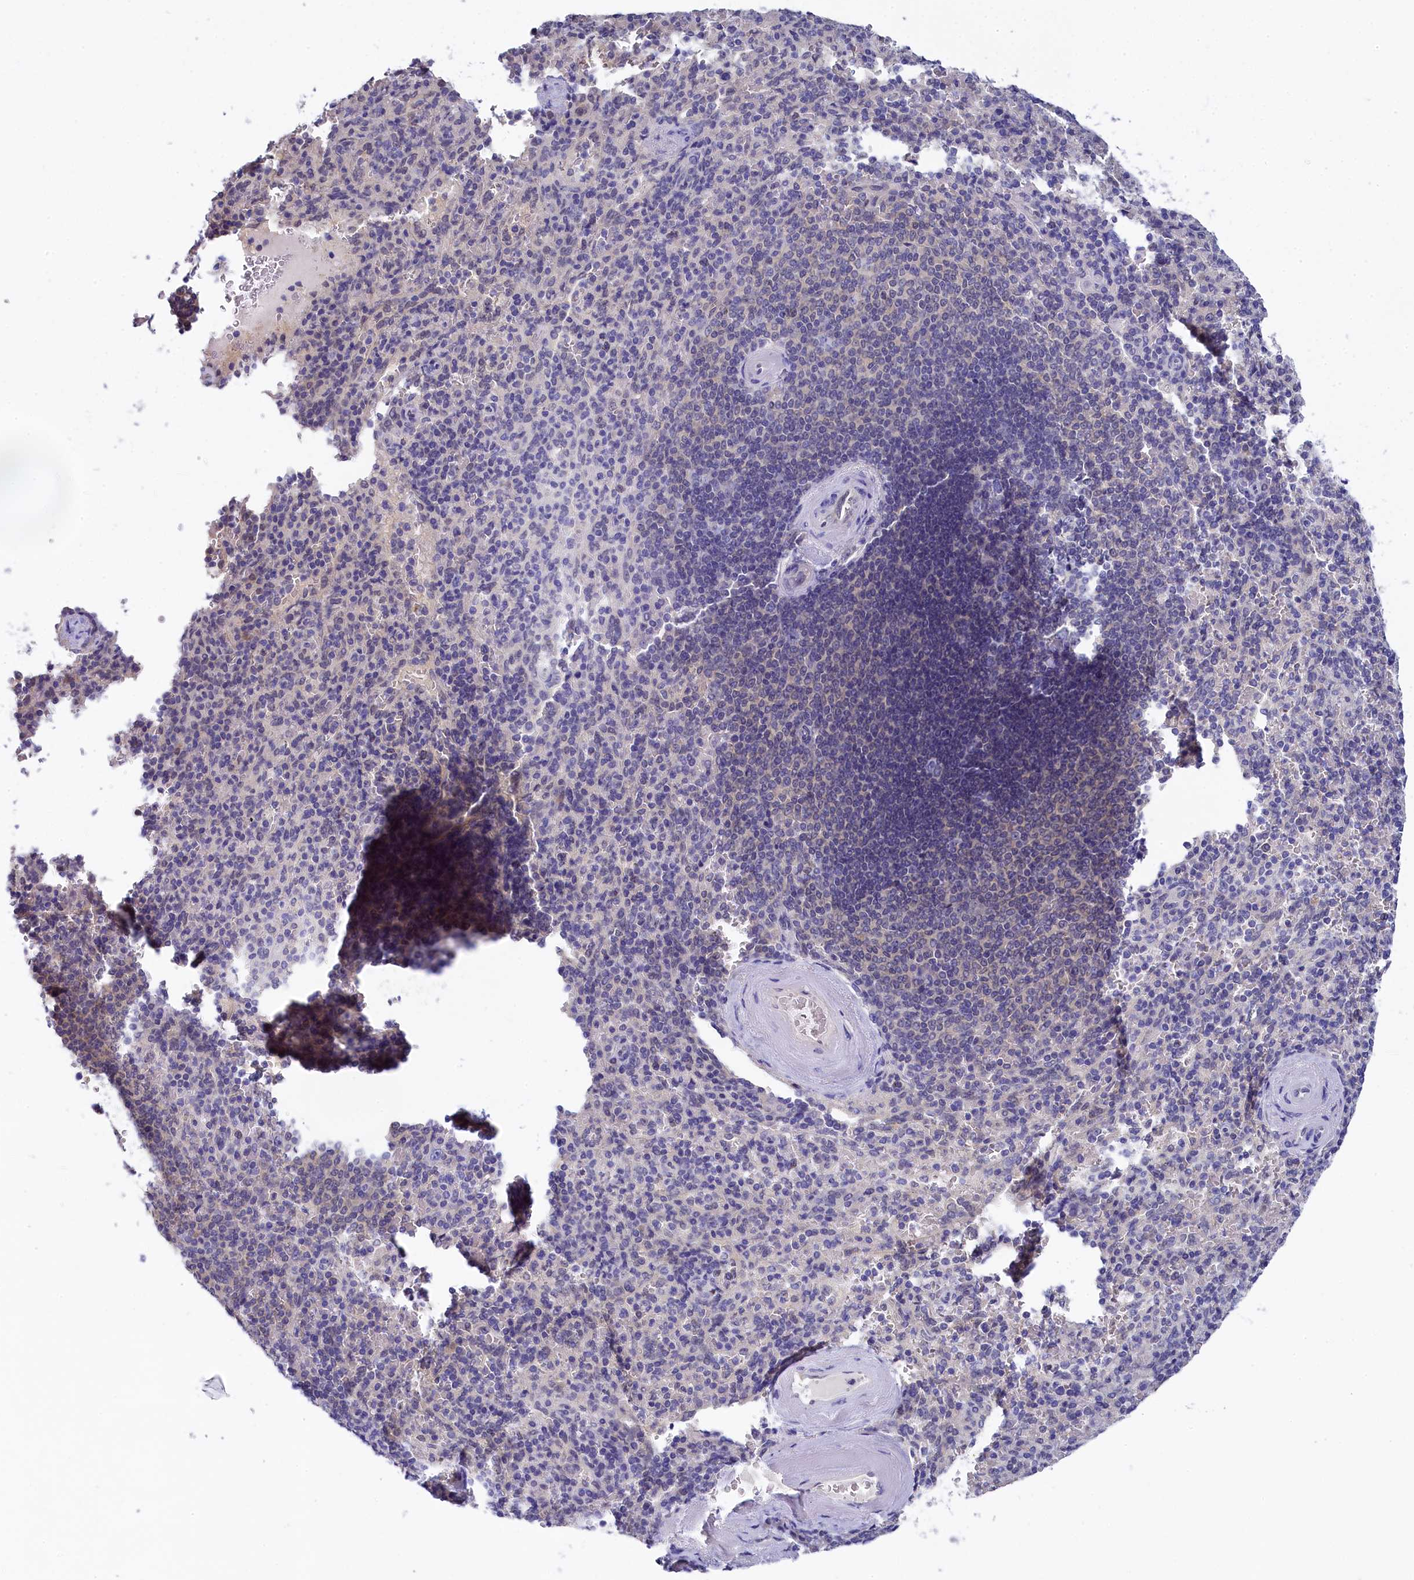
{"staining": {"intensity": "negative", "quantity": "none", "location": "none"}, "tissue": "spleen", "cell_type": "Cells in red pulp", "image_type": "normal", "snomed": [{"axis": "morphology", "description": "Normal tissue, NOS"}, {"axis": "topography", "description": "Spleen"}], "caption": "This is an IHC histopathology image of unremarkable spleen. There is no staining in cells in red pulp.", "gene": "C11orf54", "patient": {"sex": "male", "age": 82}}